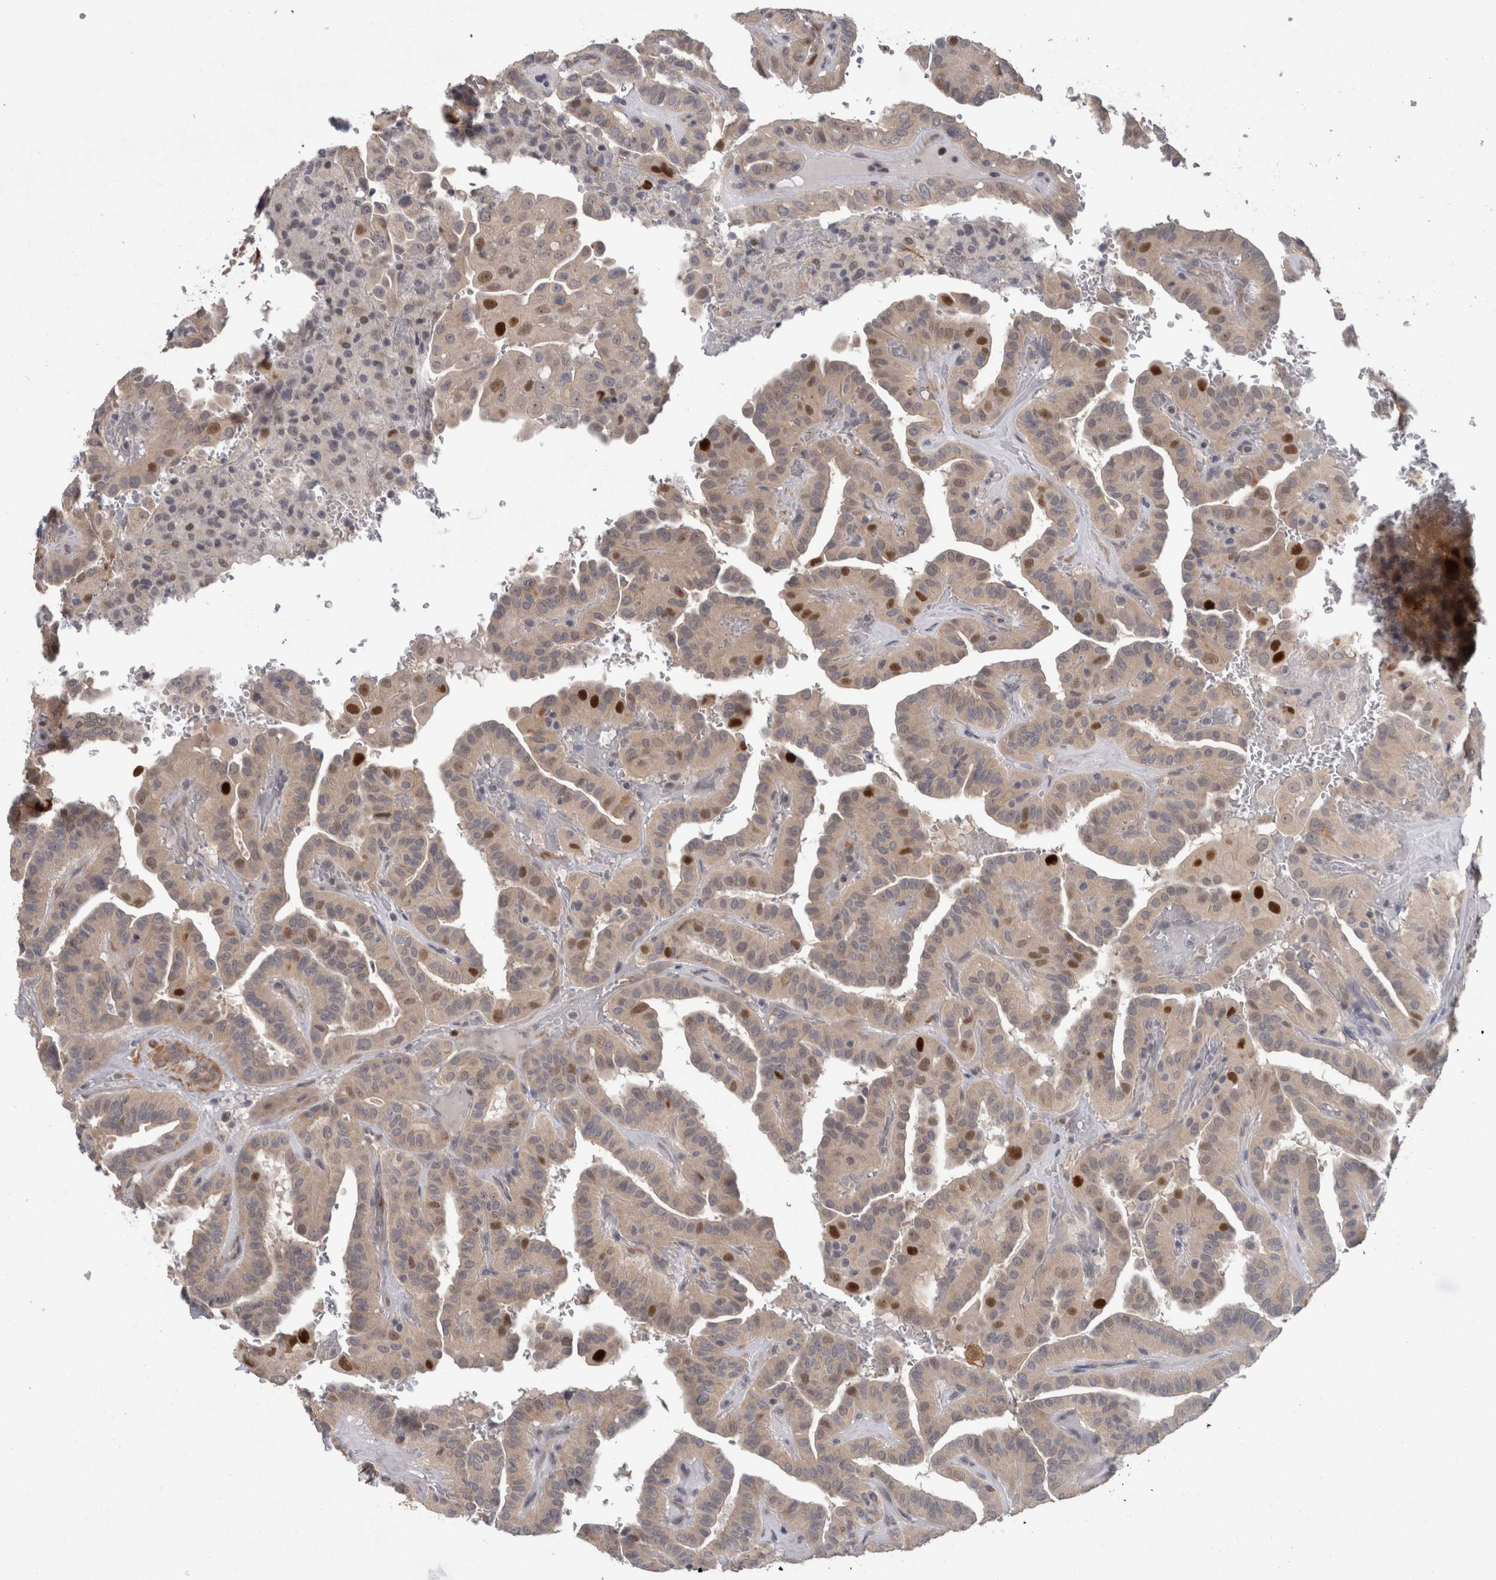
{"staining": {"intensity": "strong", "quantity": "<25%", "location": "nuclear"}, "tissue": "thyroid cancer", "cell_type": "Tumor cells", "image_type": "cancer", "snomed": [{"axis": "morphology", "description": "Papillary adenocarcinoma, NOS"}, {"axis": "topography", "description": "Thyroid gland"}], "caption": "A photomicrograph of thyroid papillary adenocarcinoma stained for a protein reveals strong nuclear brown staining in tumor cells.", "gene": "RMDN1", "patient": {"sex": "male", "age": 77}}